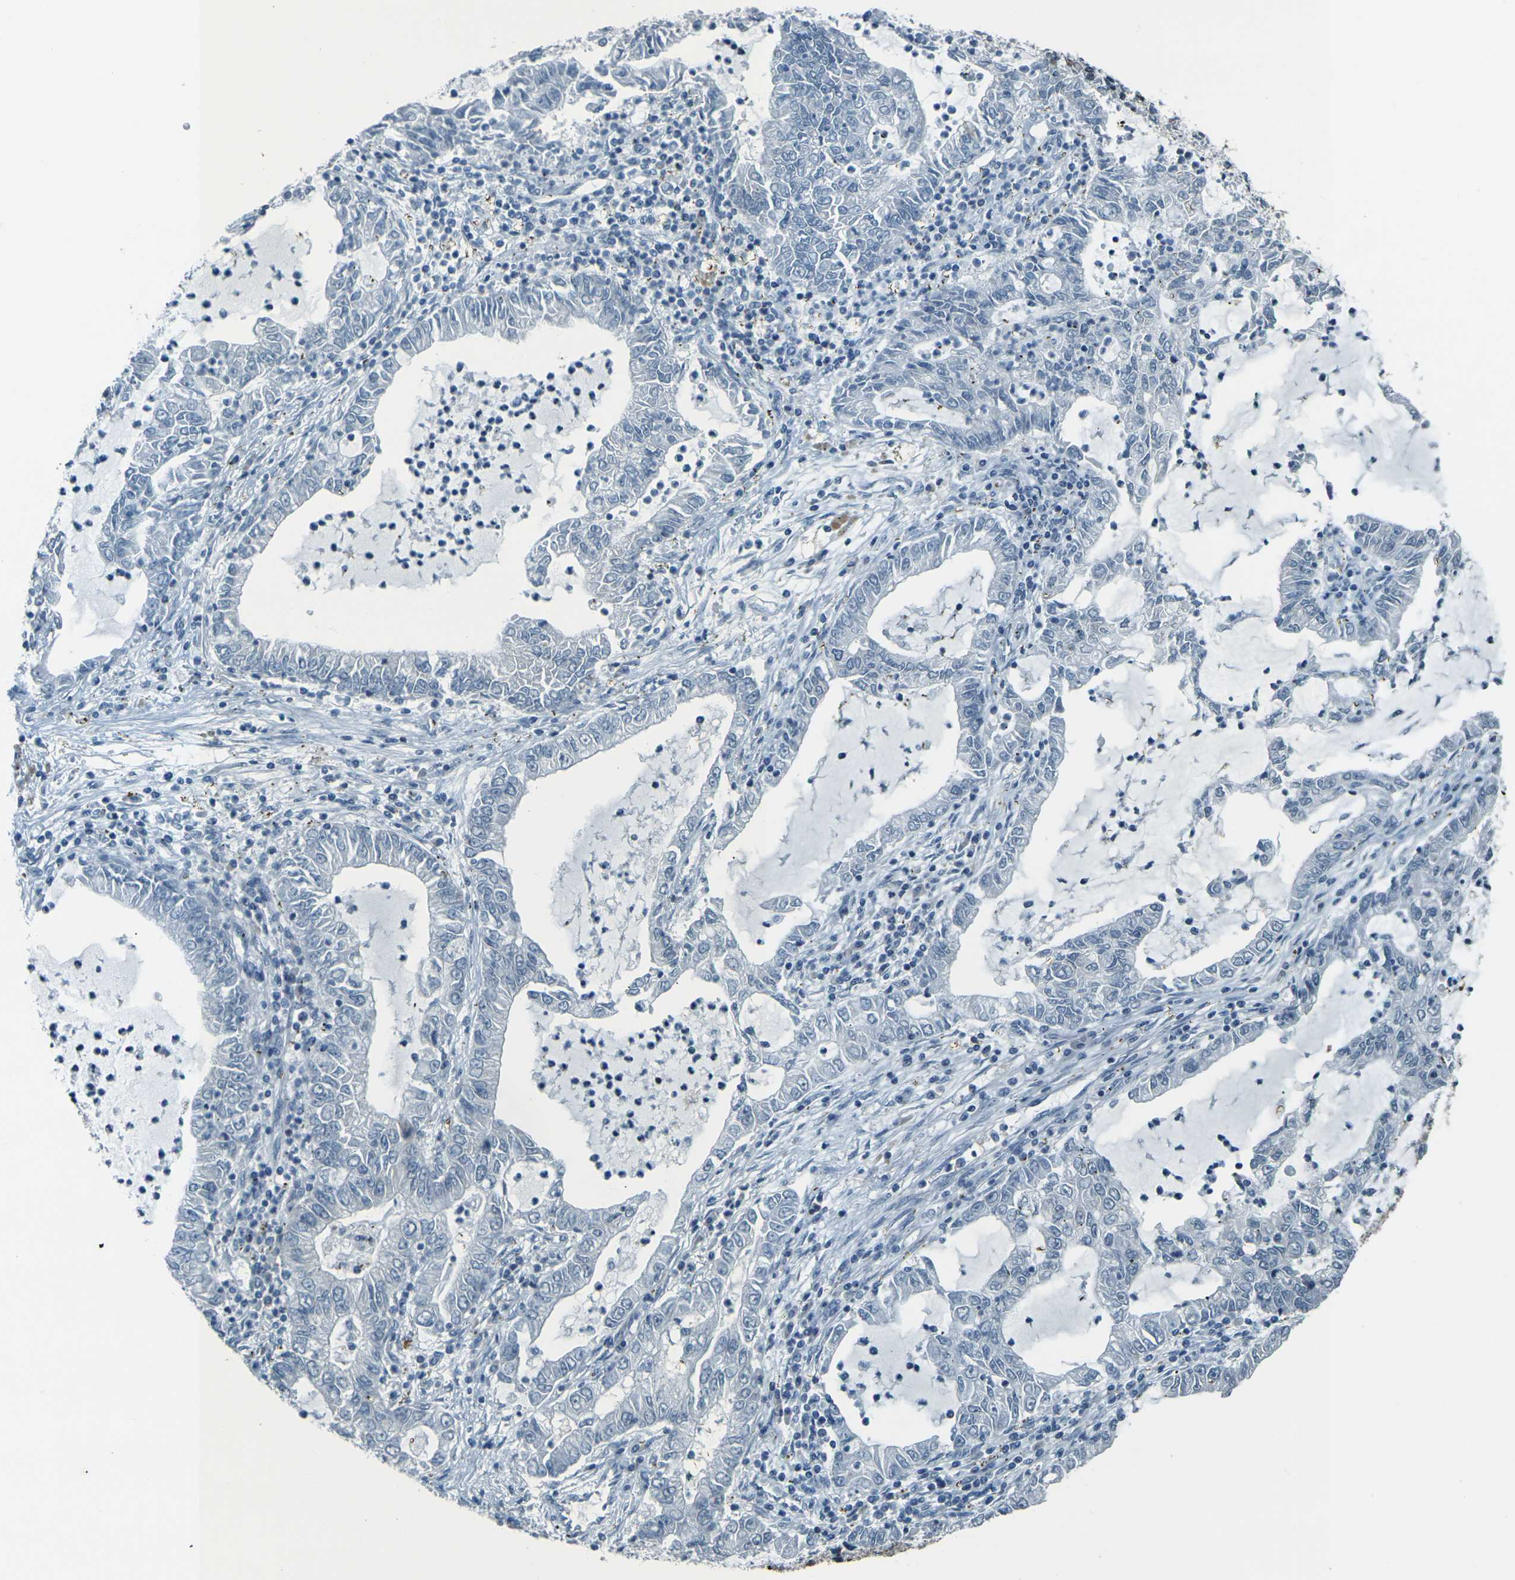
{"staining": {"intensity": "weak", "quantity": "25%-75%", "location": "nuclear"}, "tissue": "lung cancer", "cell_type": "Tumor cells", "image_type": "cancer", "snomed": [{"axis": "morphology", "description": "Adenocarcinoma, NOS"}, {"axis": "topography", "description": "Lung"}], "caption": "This photomicrograph exhibits immunohistochemistry staining of lung cancer (adenocarcinoma), with low weak nuclear staining in approximately 25%-75% of tumor cells.", "gene": "NHEJ1", "patient": {"sex": "female", "age": 51}}